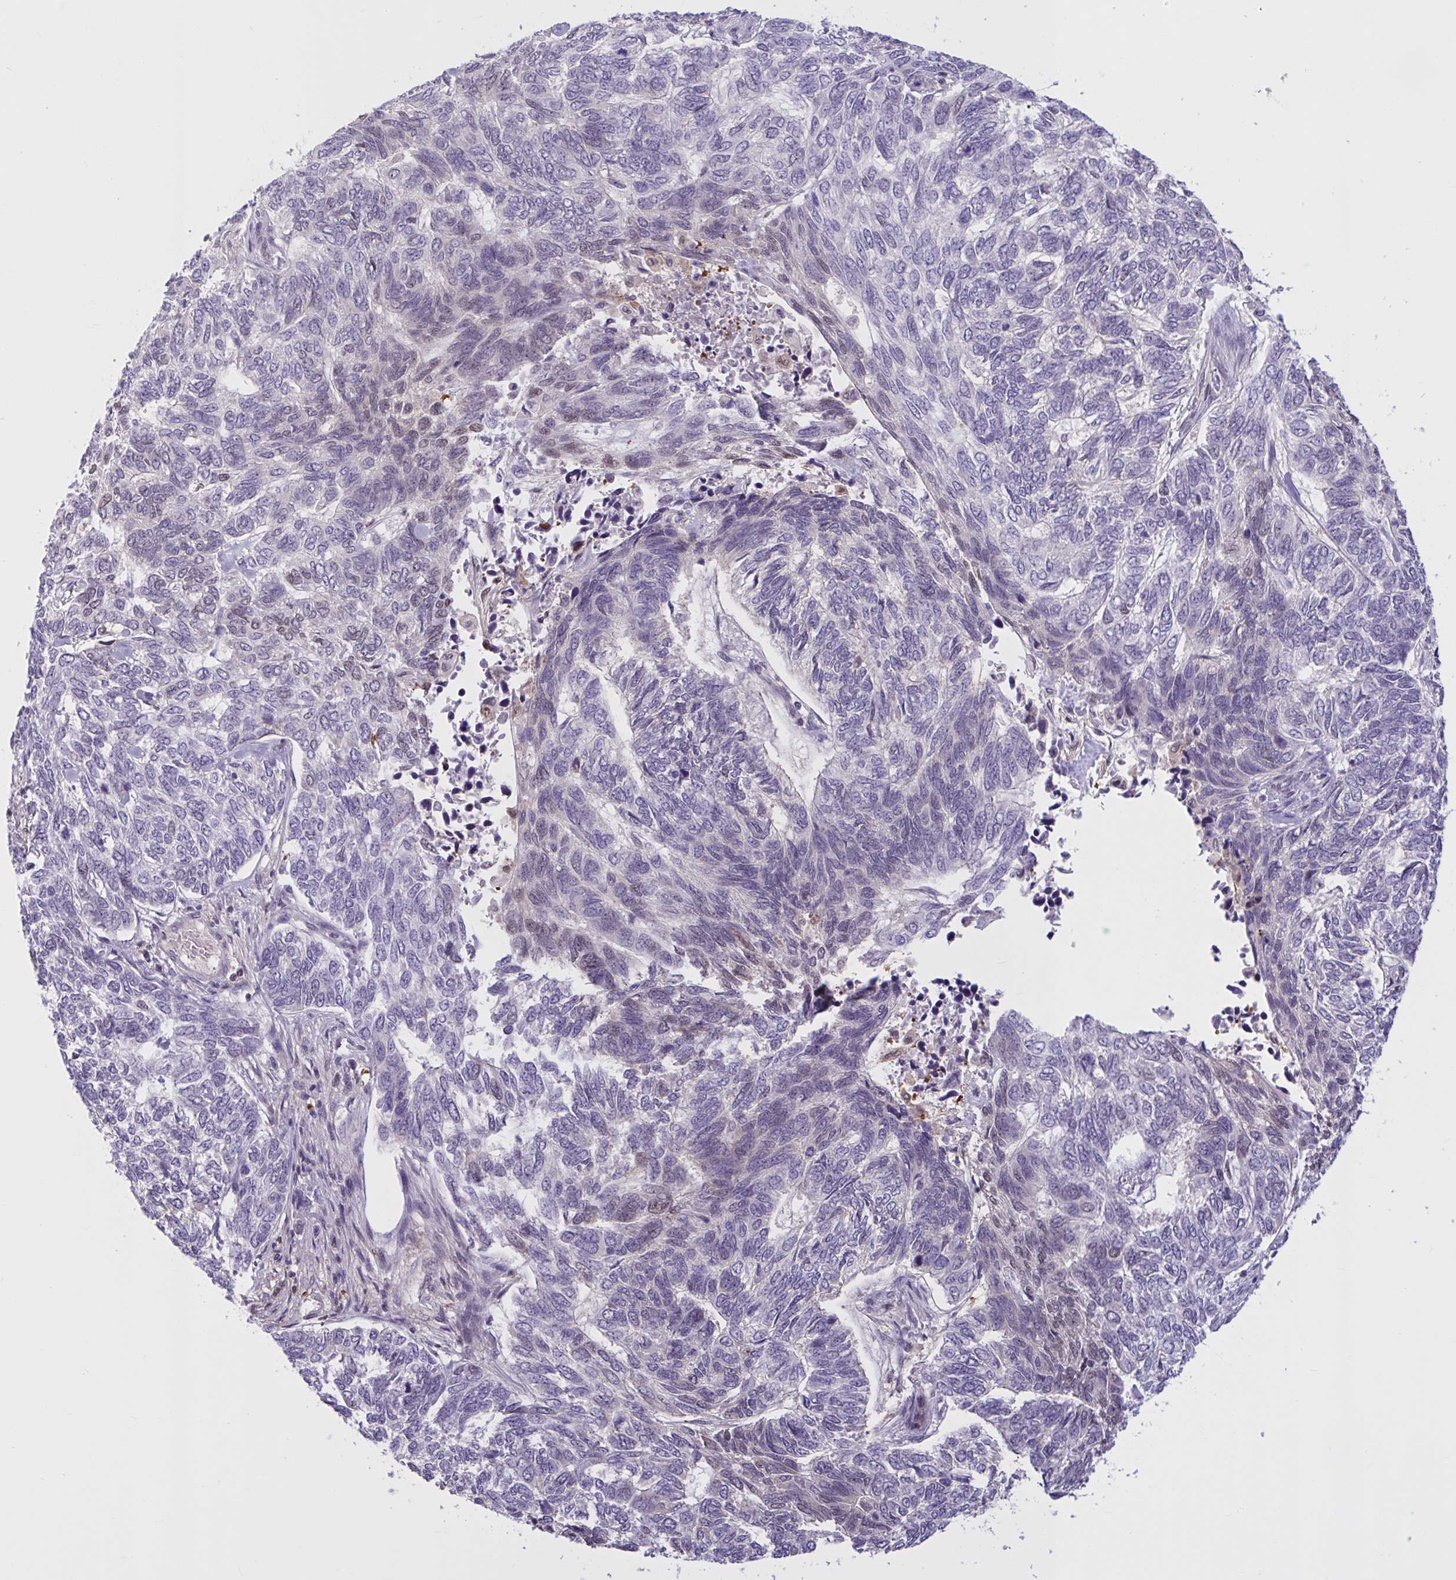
{"staining": {"intensity": "negative", "quantity": "none", "location": "none"}, "tissue": "skin cancer", "cell_type": "Tumor cells", "image_type": "cancer", "snomed": [{"axis": "morphology", "description": "Basal cell carcinoma"}, {"axis": "topography", "description": "Skin"}], "caption": "IHC image of neoplastic tissue: human basal cell carcinoma (skin) stained with DAB (3,3'-diaminobenzidine) shows no significant protein positivity in tumor cells. Brightfield microscopy of IHC stained with DAB (brown) and hematoxylin (blue), captured at high magnification.", "gene": "RBL1", "patient": {"sex": "female", "age": 65}}